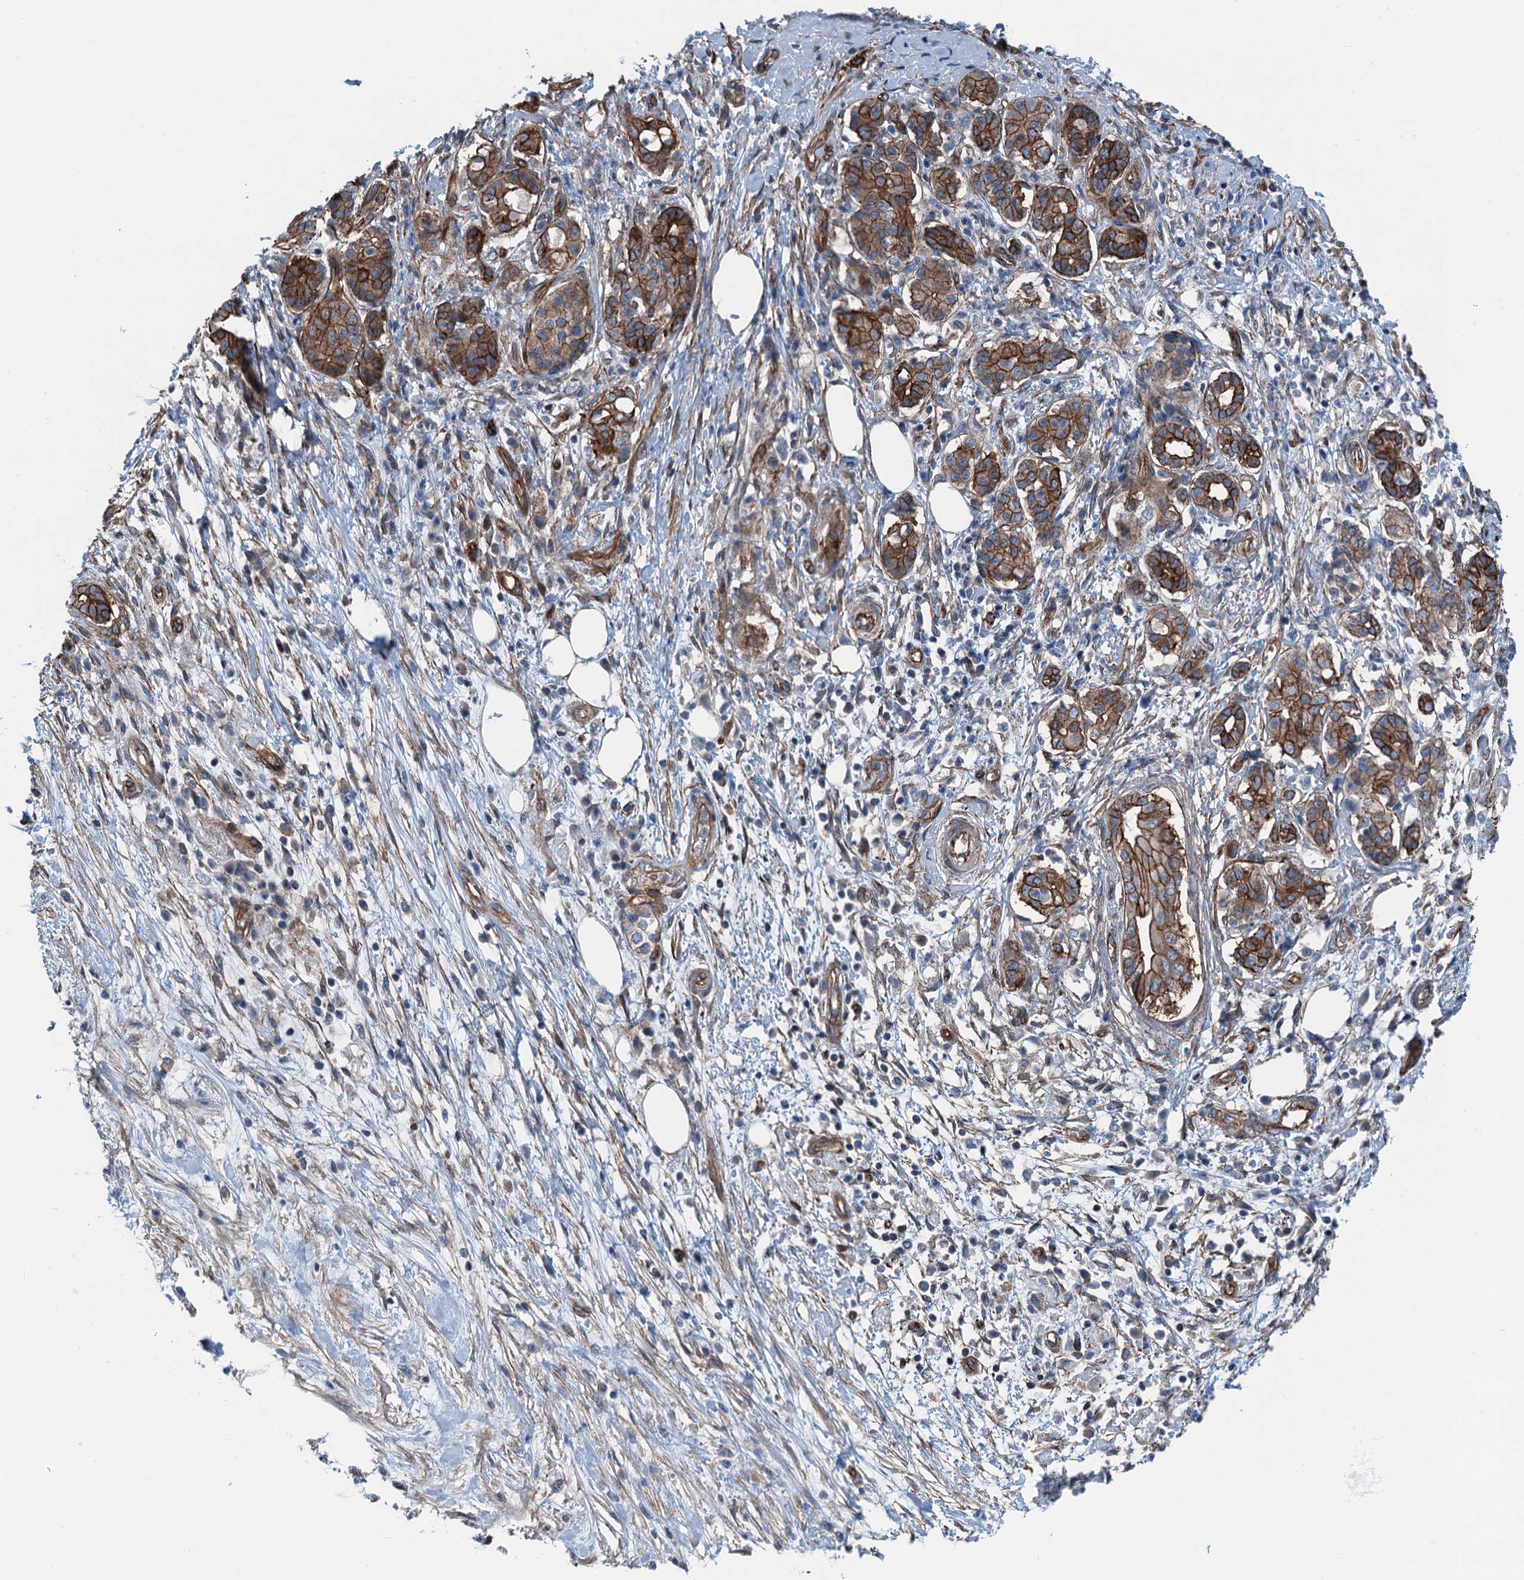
{"staining": {"intensity": "strong", "quantity": ">75%", "location": "cytoplasmic/membranous"}, "tissue": "pancreatic cancer", "cell_type": "Tumor cells", "image_type": "cancer", "snomed": [{"axis": "morphology", "description": "Adenocarcinoma, NOS"}, {"axis": "topography", "description": "Pancreas"}], "caption": "Immunohistochemistry photomicrograph of human pancreatic cancer stained for a protein (brown), which shows high levels of strong cytoplasmic/membranous expression in about >75% of tumor cells.", "gene": "NMRAL1", "patient": {"sex": "female", "age": 73}}